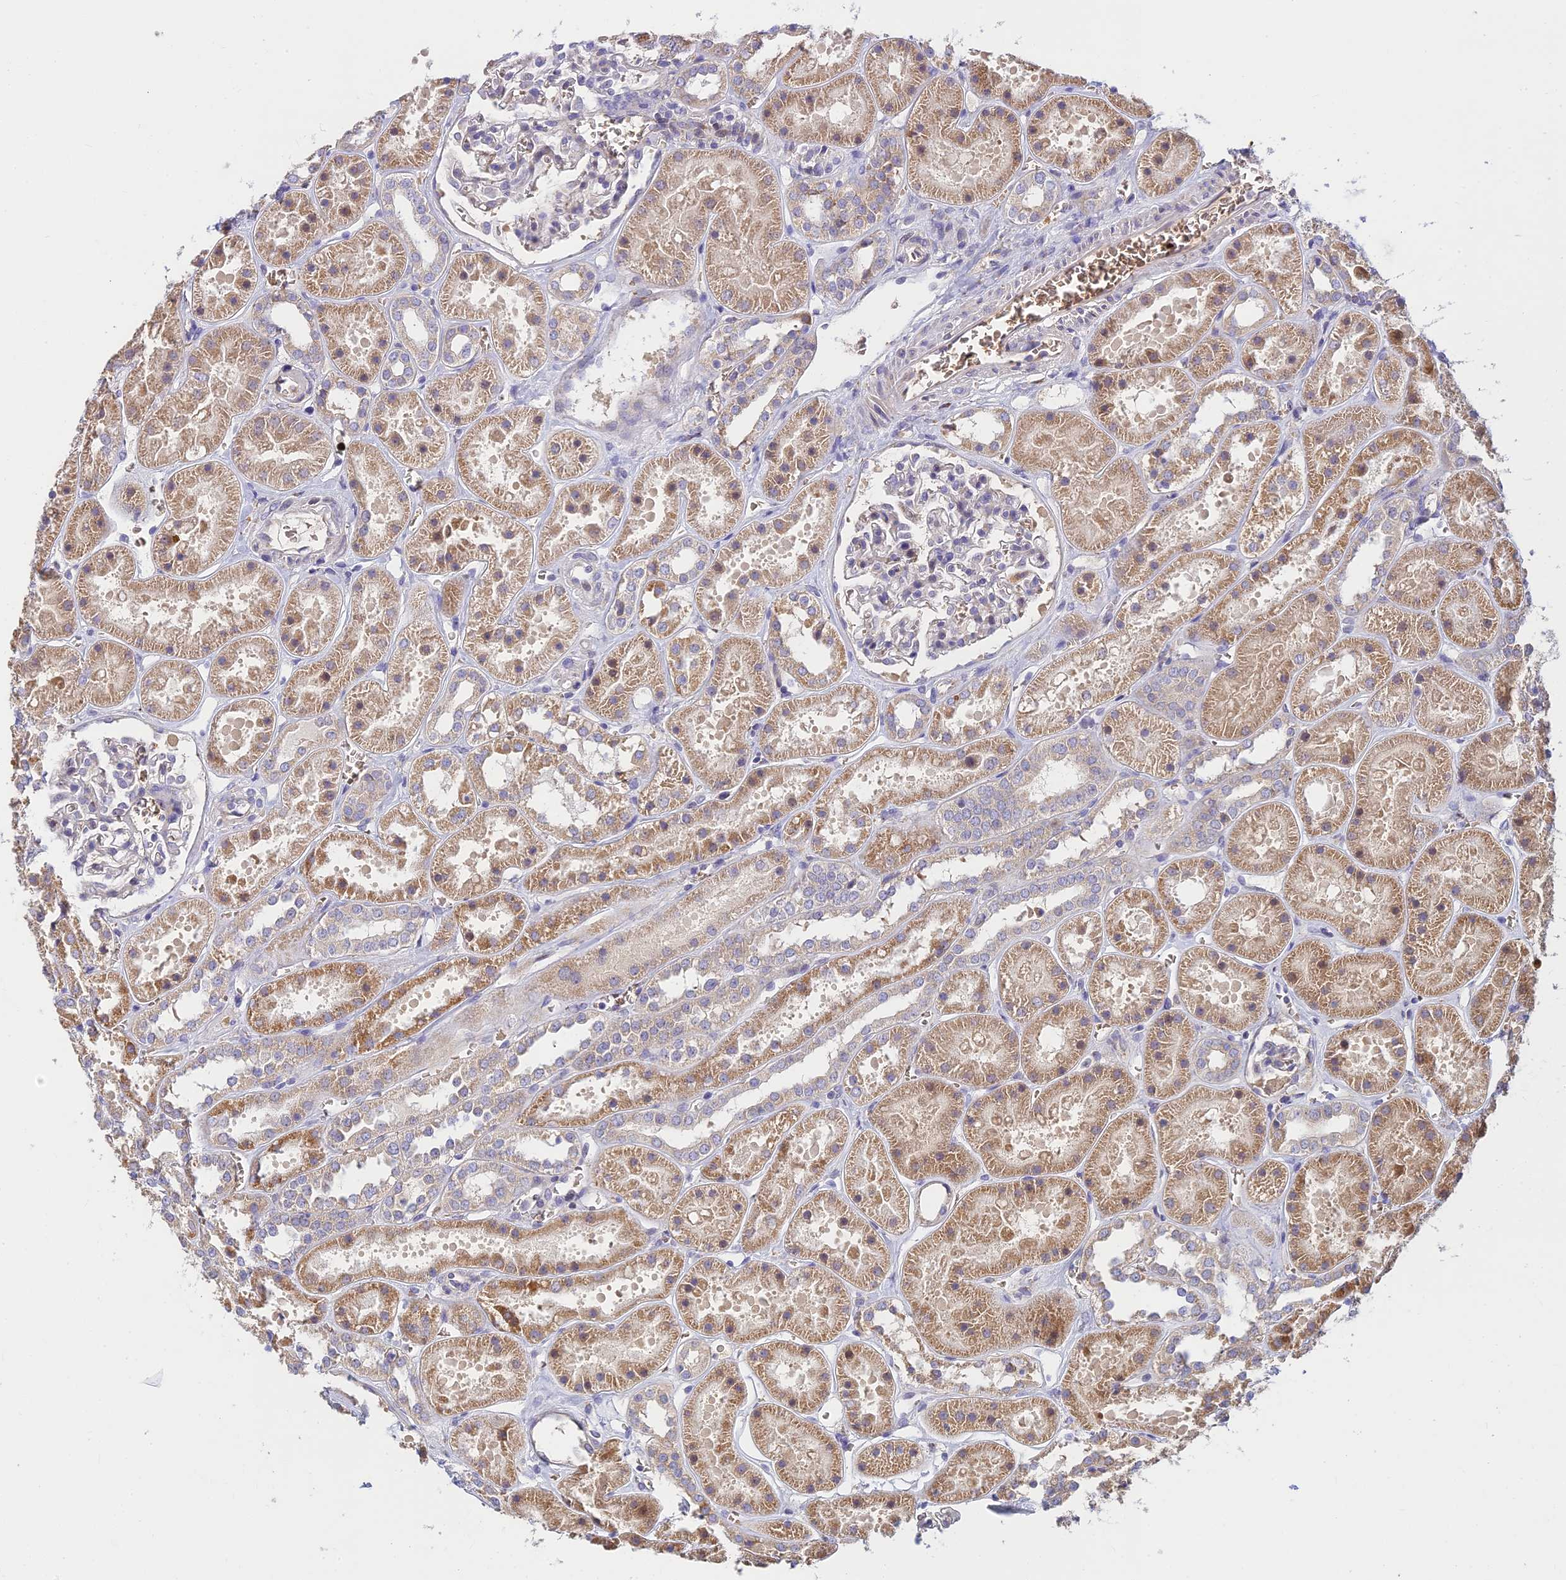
{"staining": {"intensity": "negative", "quantity": "none", "location": "none"}, "tissue": "kidney", "cell_type": "Cells in glomeruli", "image_type": "normal", "snomed": [{"axis": "morphology", "description": "Normal tissue, NOS"}, {"axis": "topography", "description": "Kidney"}], "caption": "An image of kidney stained for a protein demonstrates no brown staining in cells in glomeruli. Brightfield microscopy of IHC stained with DAB (brown) and hematoxylin (blue), captured at high magnification.", "gene": "UFSP2", "patient": {"sex": "female", "age": 41}}